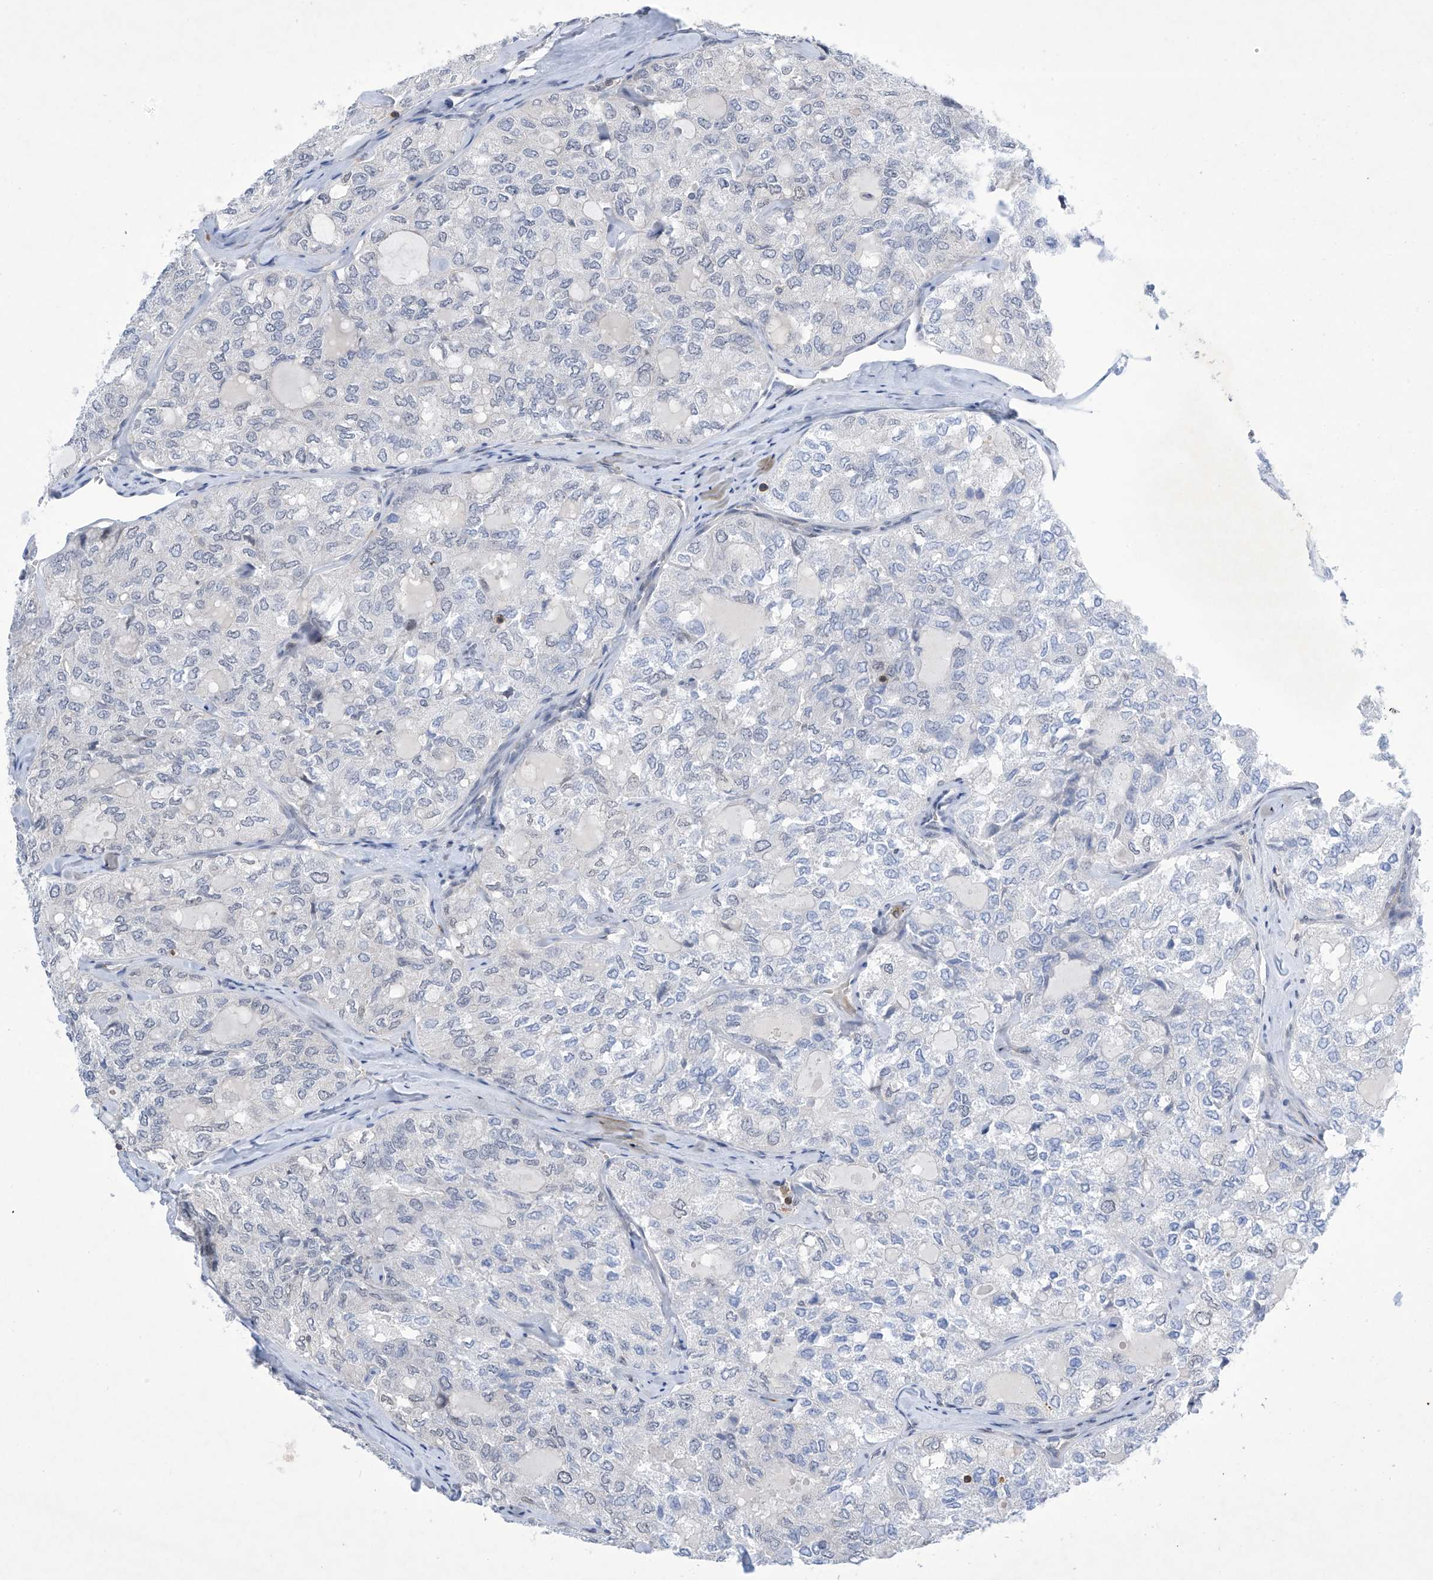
{"staining": {"intensity": "negative", "quantity": "none", "location": "none"}, "tissue": "thyroid cancer", "cell_type": "Tumor cells", "image_type": "cancer", "snomed": [{"axis": "morphology", "description": "Follicular adenoma carcinoma, NOS"}, {"axis": "topography", "description": "Thyroid gland"}], "caption": "Image shows no protein expression in tumor cells of thyroid cancer (follicular adenoma carcinoma) tissue.", "gene": "MSL3", "patient": {"sex": "male", "age": 75}}